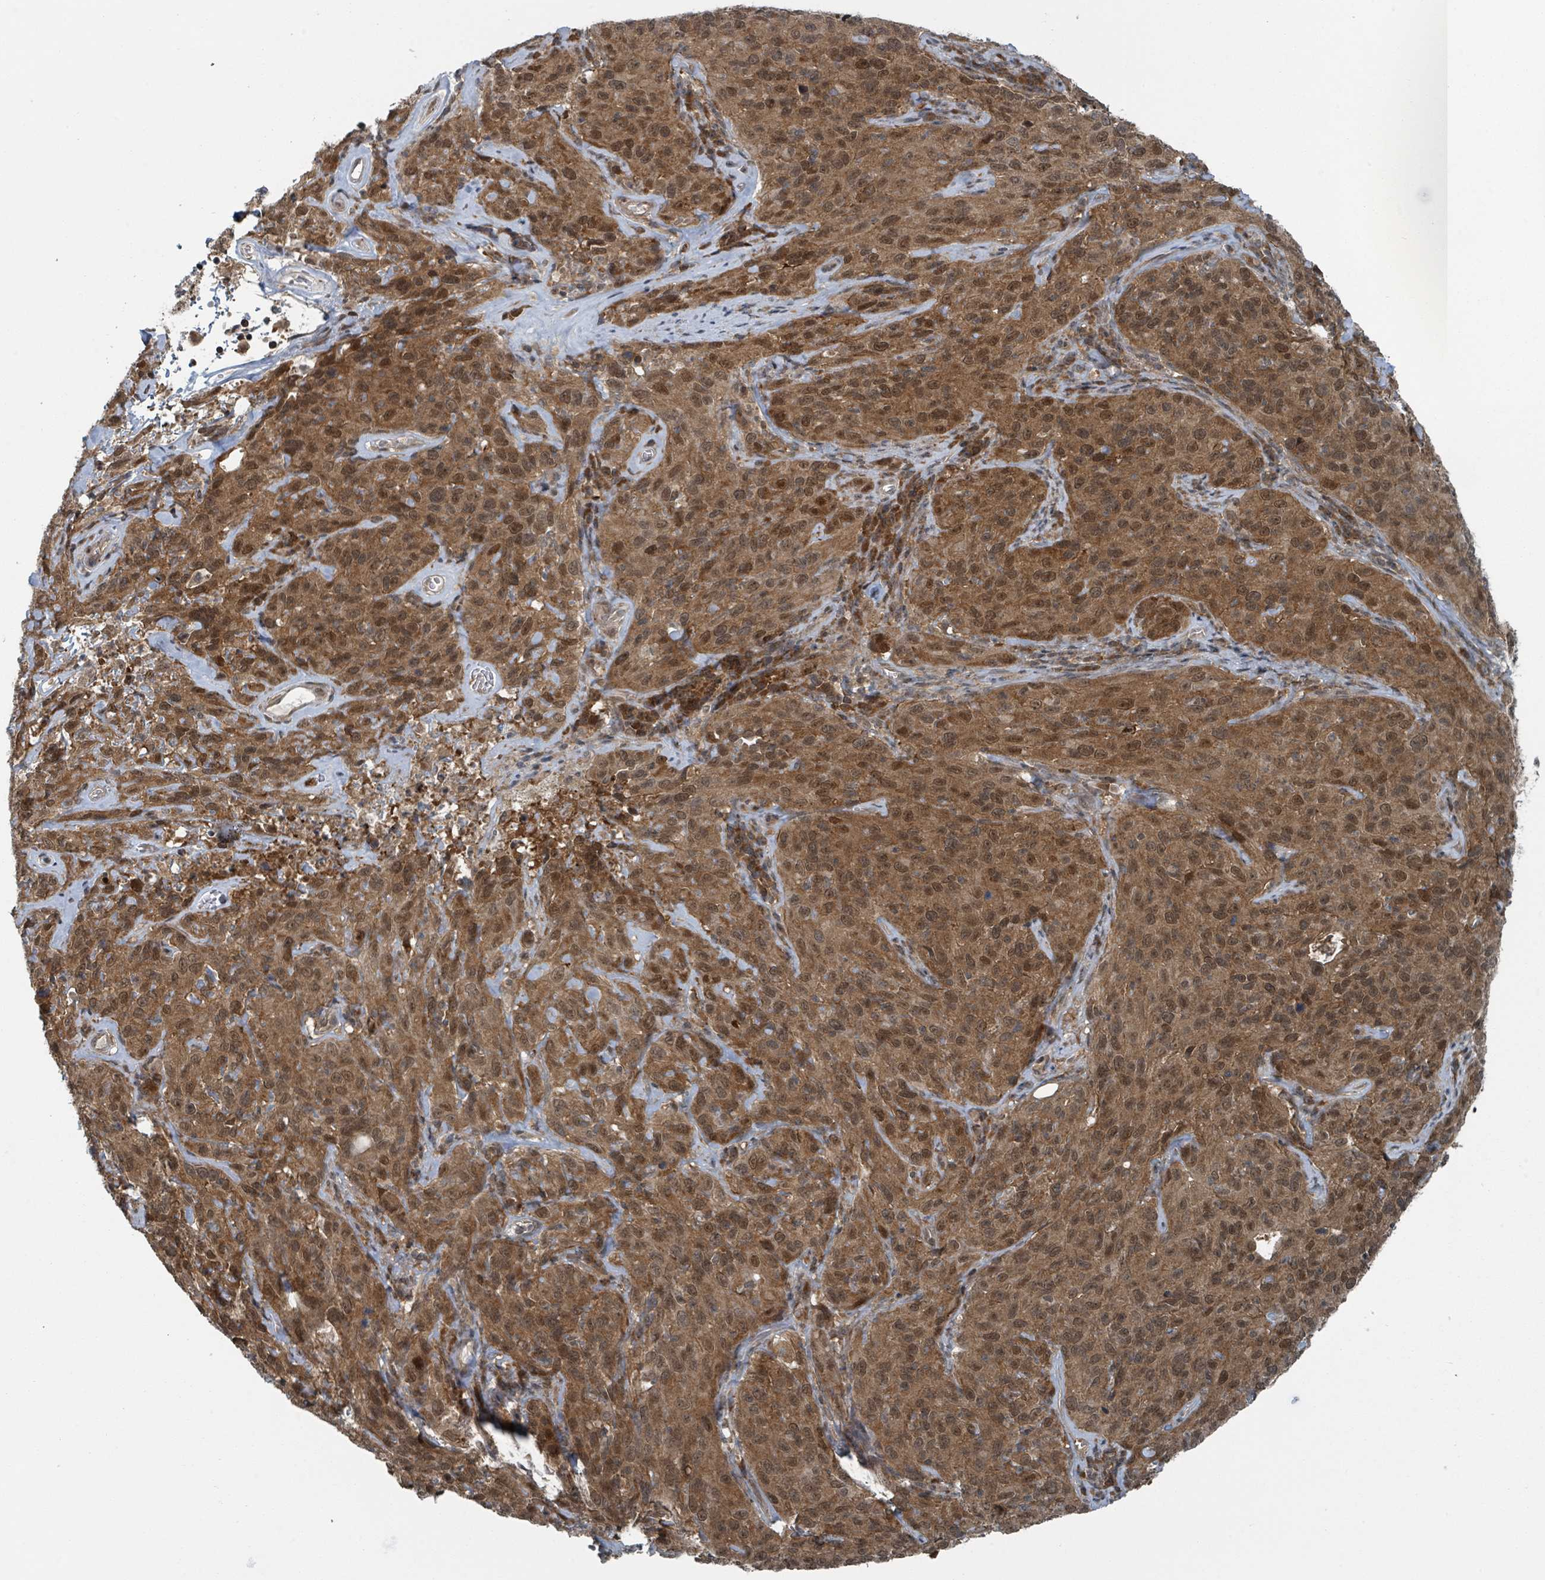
{"staining": {"intensity": "moderate", "quantity": ">75%", "location": "cytoplasmic/membranous,nuclear"}, "tissue": "cervical cancer", "cell_type": "Tumor cells", "image_type": "cancer", "snomed": [{"axis": "morphology", "description": "Squamous cell carcinoma, NOS"}, {"axis": "topography", "description": "Cervix"}], "caption": "Protein expression analysis of cervical cancer exhibits moderate cytoplasmic/membranous and nuclear positivity in about >75% of tumor cells.", "gene": "GOLGA7", "patient": {"sex": "female", "age": 51}}